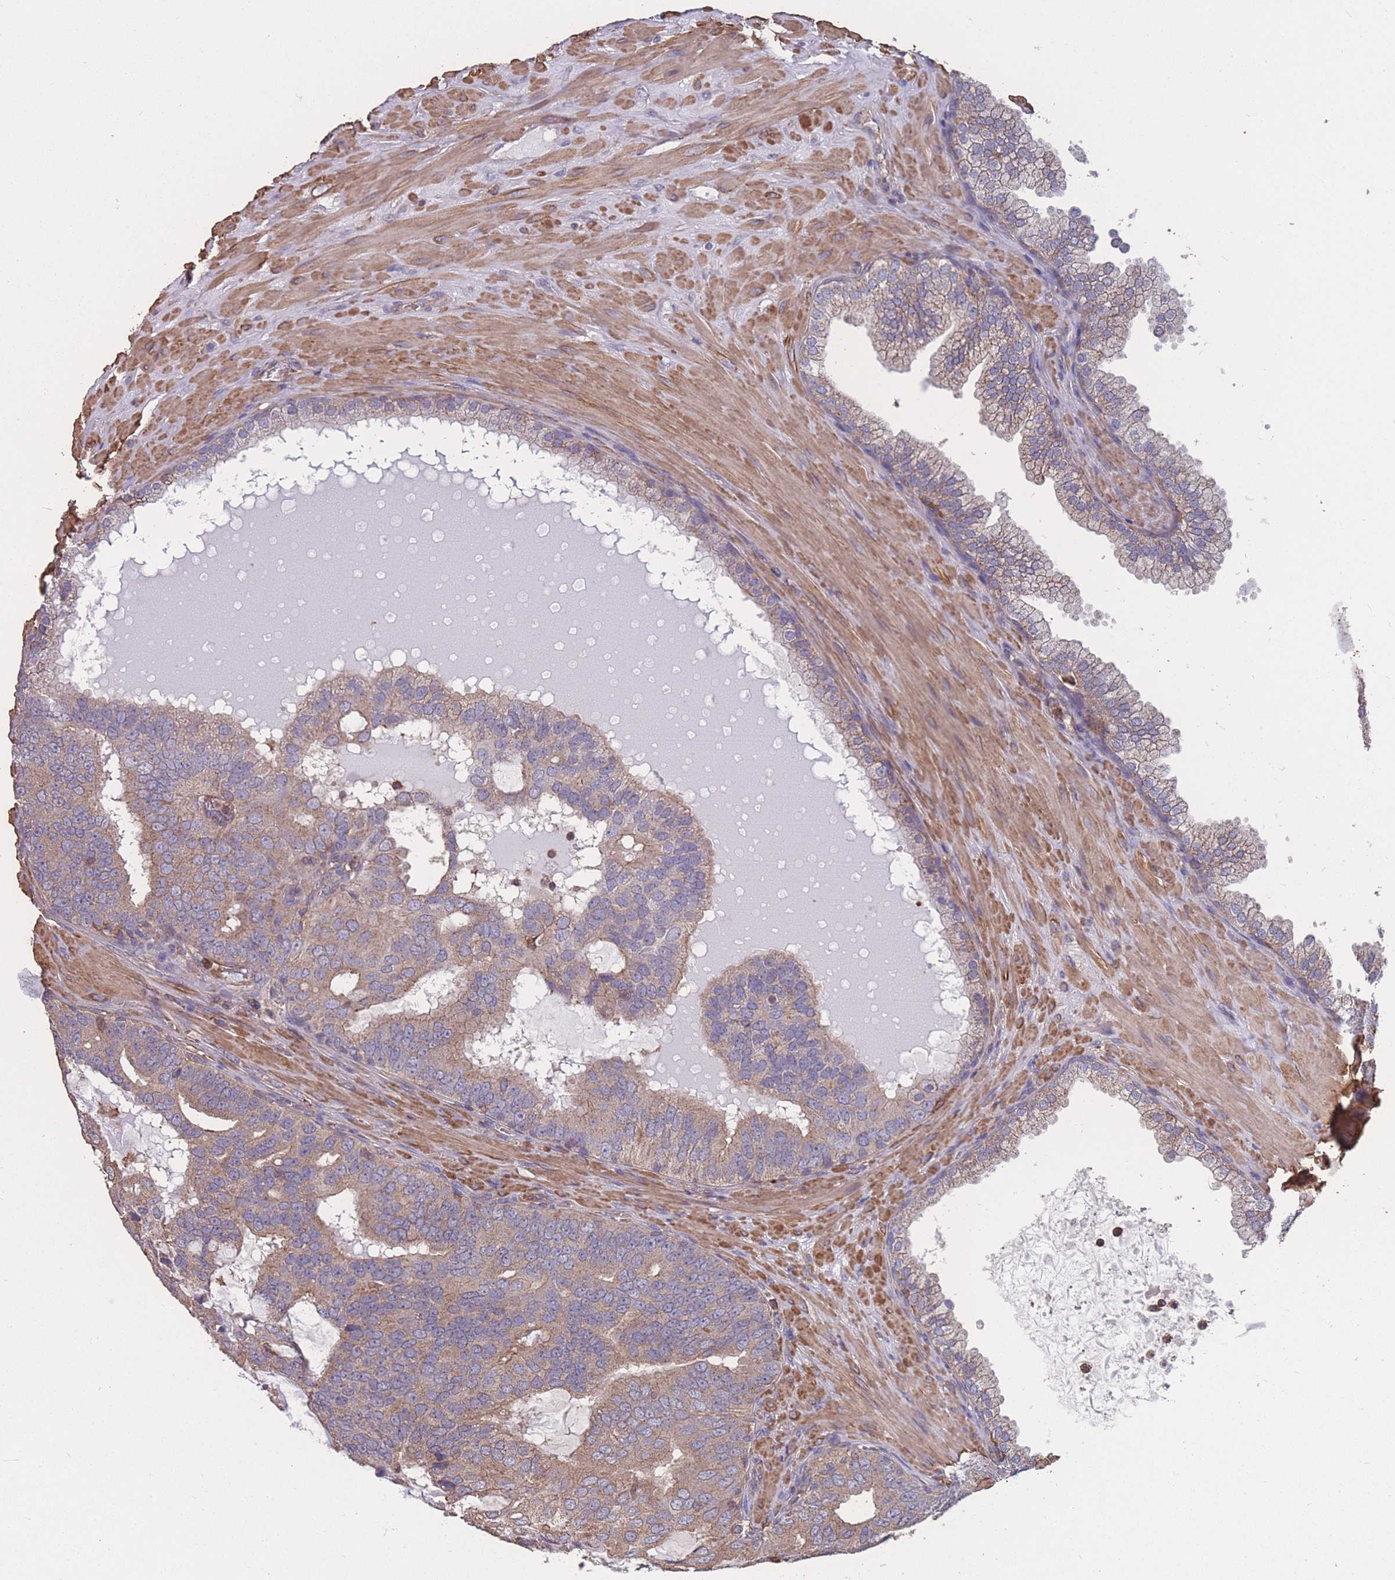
{"staining": {"intensity": "weak", "quantity": "25%-75%", "location": "cytoplasmic/membranous"}, "tissue": "prostate cancer", "cell_type": "Tumor cells", "image_type": "cancer", "snomed": [{"axis": "morphology", "description": "Adenocarcinoma, High grade"}, {"axis": "topography", "description": "Prostate"}], "caption": "About 25%-75% of tumor cells in high-grade adenocarcinoma (prostate) exhibit weak cytoplasmic/membranous protein staining as visualized by brown immunohistochemical staining.", "gene": "NUDT21", "patient": {"sex": "male", "age": 55}}